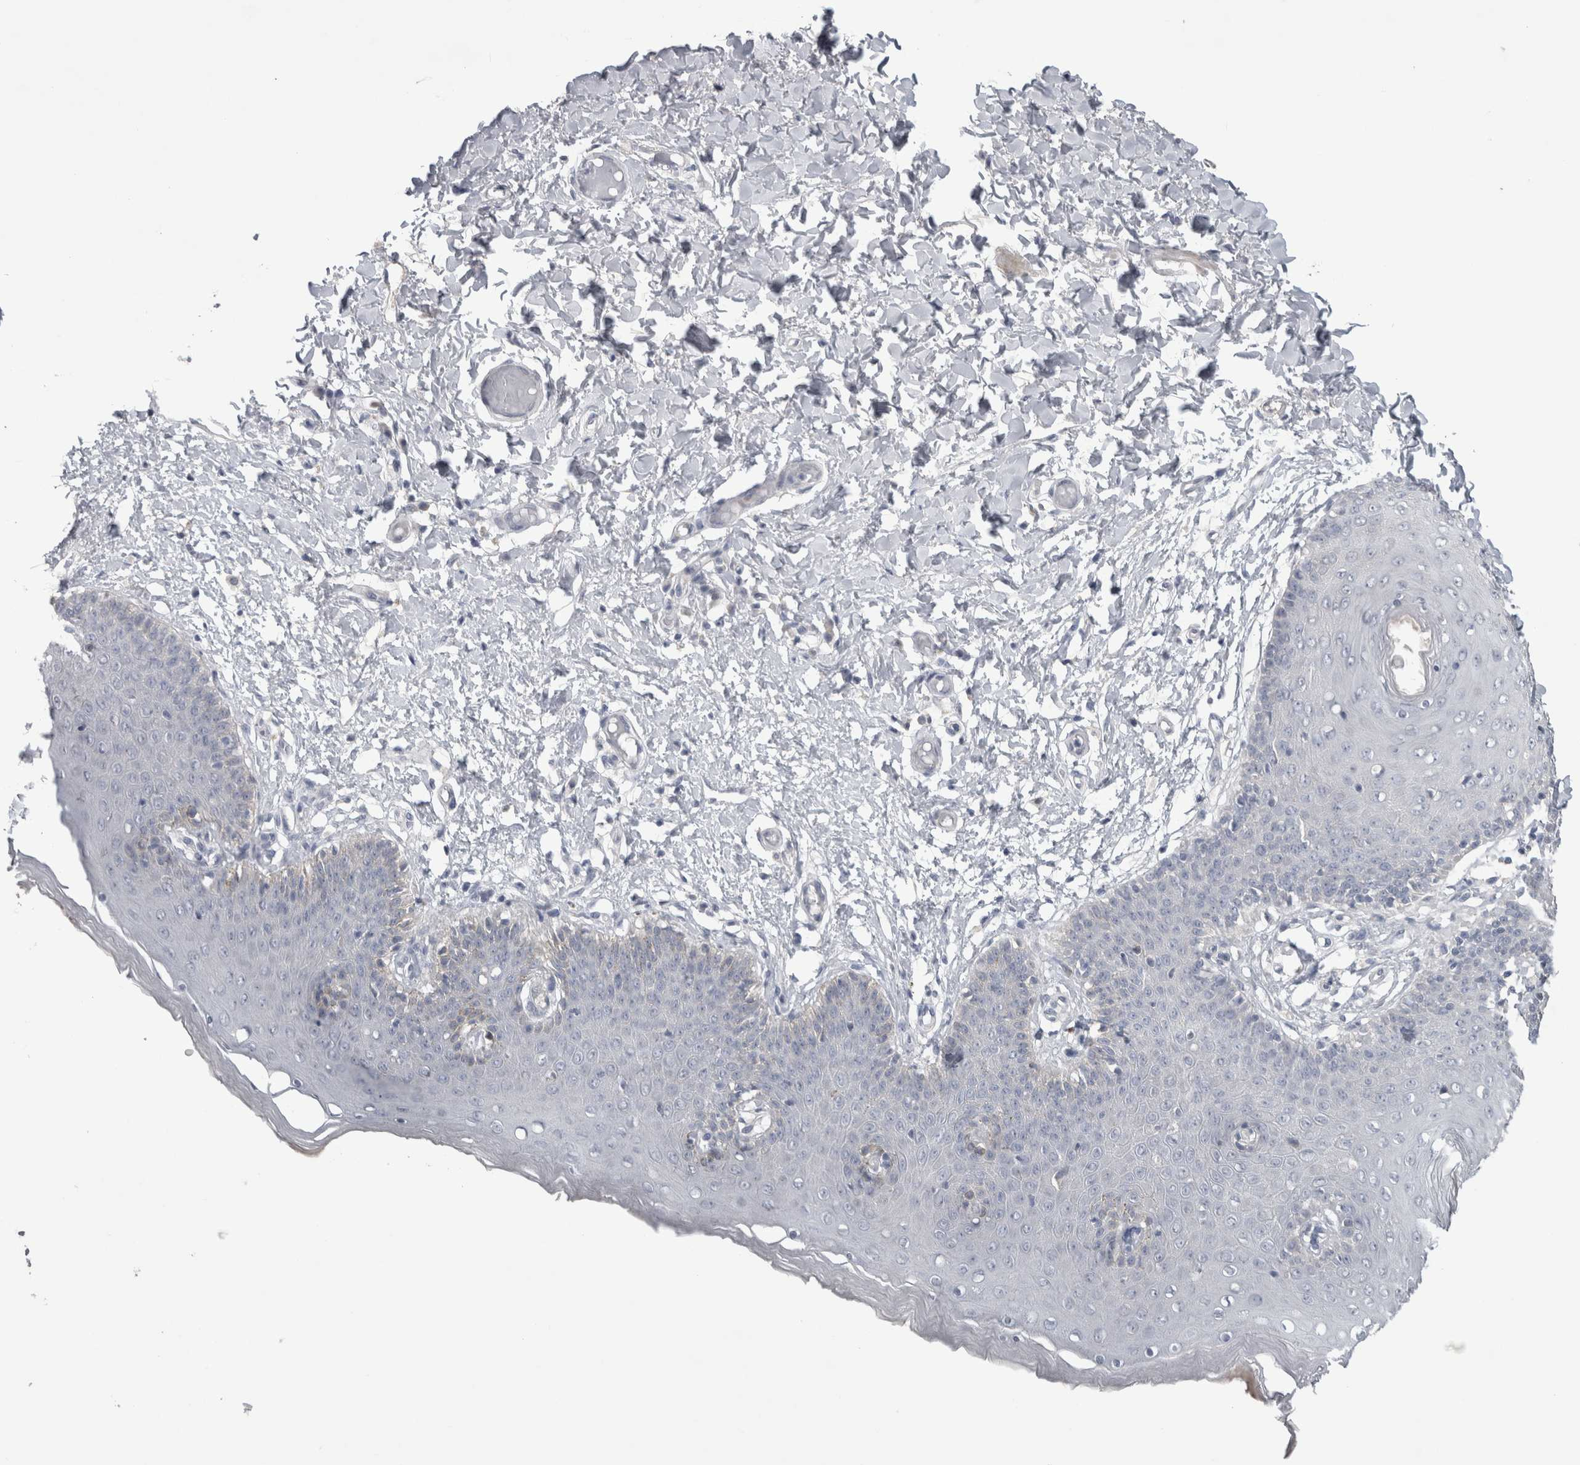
{"staining": {"intensity": "weak", "quantity": "<25%", "location": "cytoplasmic/membranous"}, "tissue": "skin", "cell_type": "Epidermal cells", "image_type": "normal", "snomed": [{"axis": "morphology", "description": "Normal tissue, NOS"}, {"axis": "topography", "description": "Vulva"}], "caption": "The micrograph exhibits no significant expression in epidermal cells of skin.", "gene": "ADAM2", "patient": {"sex": "female", "age": 66}}